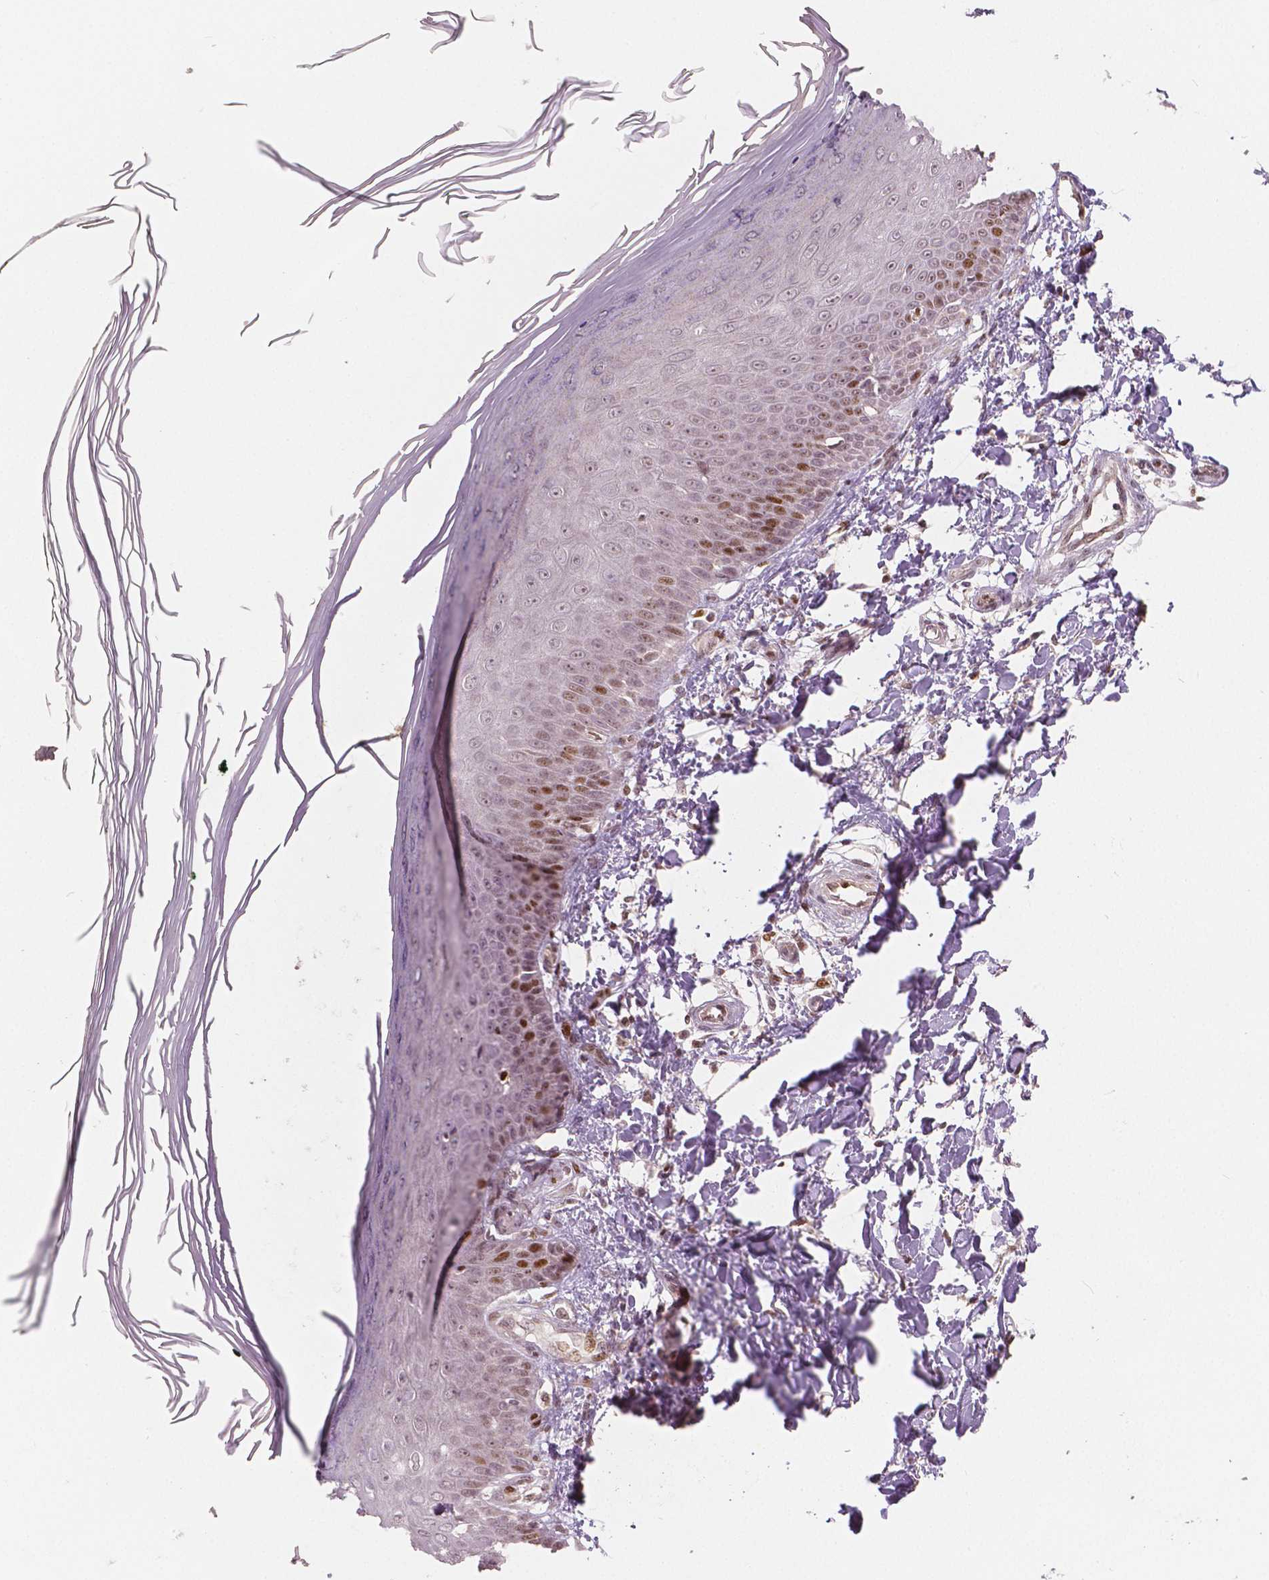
{"staining": {"intensity": "weak", "quantity": "<25%", "location": "nuclear"}, "tissue": "skin", "cell_type": "Fibroblasts", "image_type": "normal", "snomed": [{"axis": "morphology", "description": "Normal tissue, NOS"}, {"axis": "topography", "description": "Skin"}], "caption": "IHC of unremarkable skin shows no positivity in fibroblasts.", "gene": "NSD2", "patient": {"sex": "female", "age": 62}}